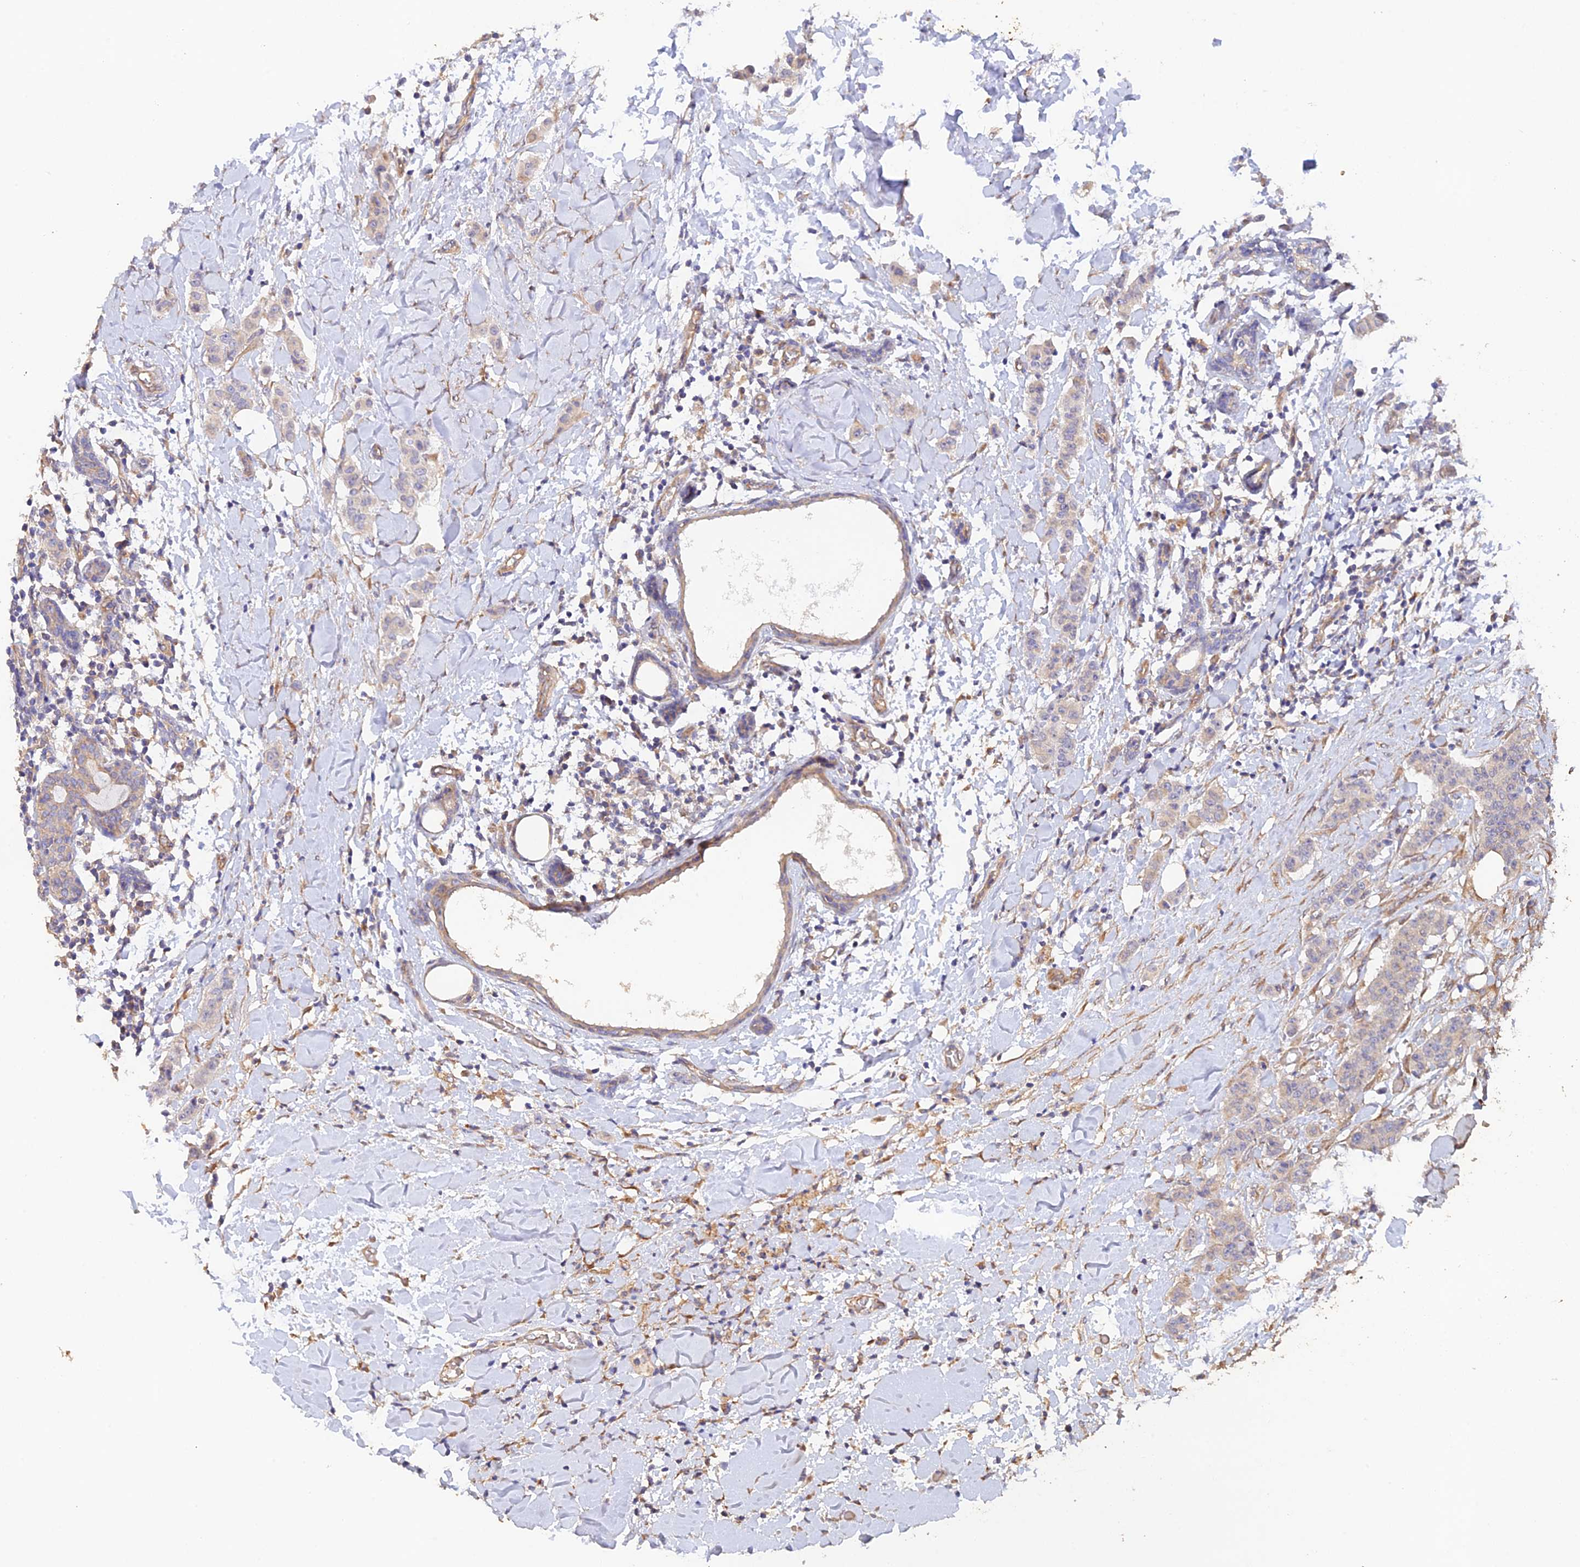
{"staining": {"intensity": "weak", "quantity": "<25%", "location": "cytoplasmic/membranous"}, "tissue": "breast cancer", "cell_type": "Tumor cells", "image_type": "cancer", "snomed": [{"axis": "morphology", "description": "Duct carcinoma"}, {"axis": "topography", "description": "Breast"}], "caption": "High power microscopy photomicrograph of an immunohistochemistry (IHC) photomicrograph of breast infiltrating ductal carcinoma, revealing no significant staining in tumor cells. (Stains: DAB immunohistochemistry with hematoxylin counter stain, Microscopy: brightfield microscopy at high magnification).", "gene": "MYO9A", "patient": {"sex": "female", "age": 40}}